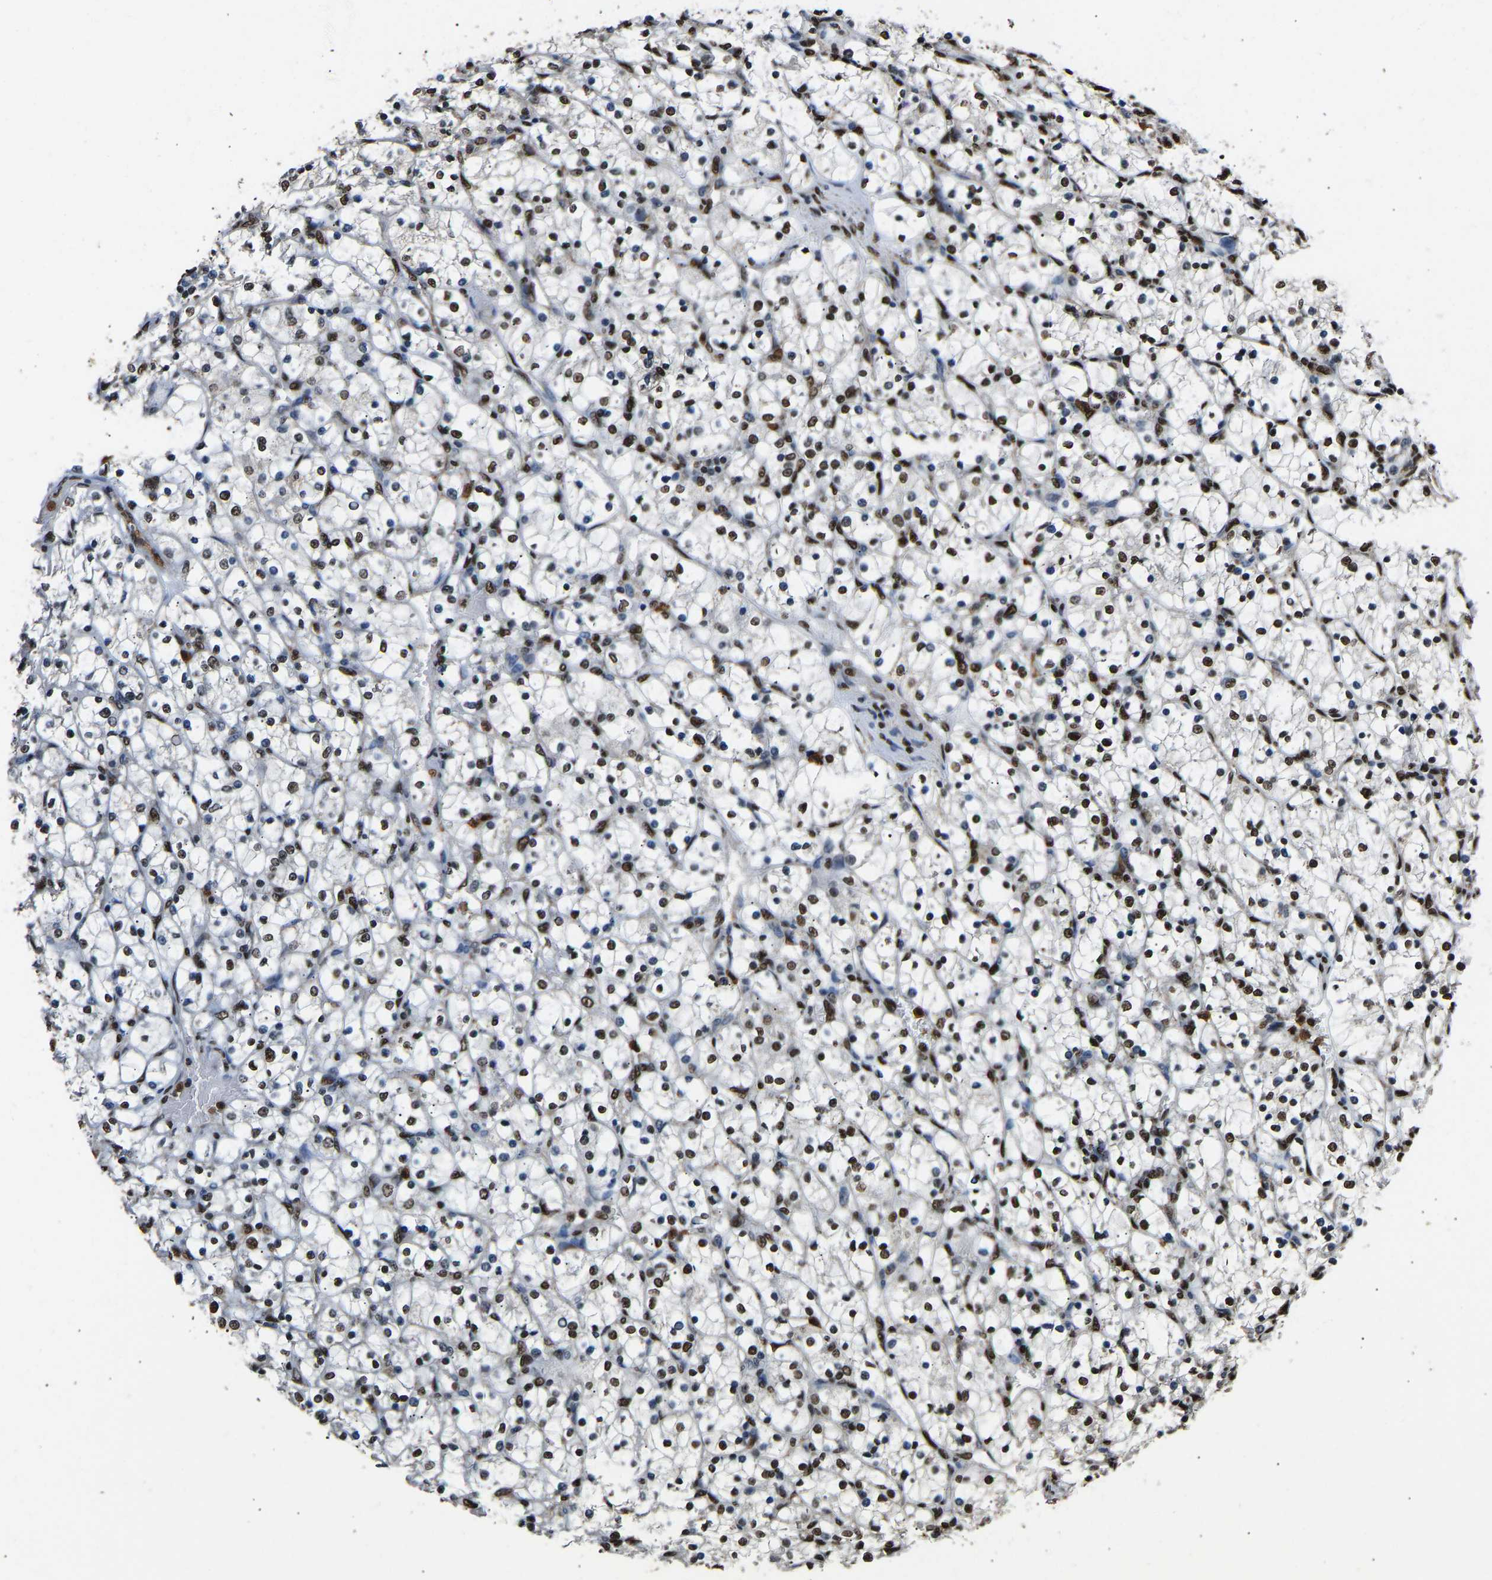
{"staining": {"intensity": "strong", "quantity": ">75%", "location": "nuclear"}, "tissue": "renal cancer", "cell_type": "Tumor cells", "image_type": "cancer", "snomed": [{"axis": "morphology", "description": "Adenocarcinoma, NOS"}, {"axis": "topography", "description": "Kidney"}], "caption": "There is high levels of strong nuclear expression in tumor cells of renal adenocarcinoma, as demonstrated by immunohistochemical staining (brown color).", "gene": "SAFB", "patient": {"sex": "female", "age": 69}}